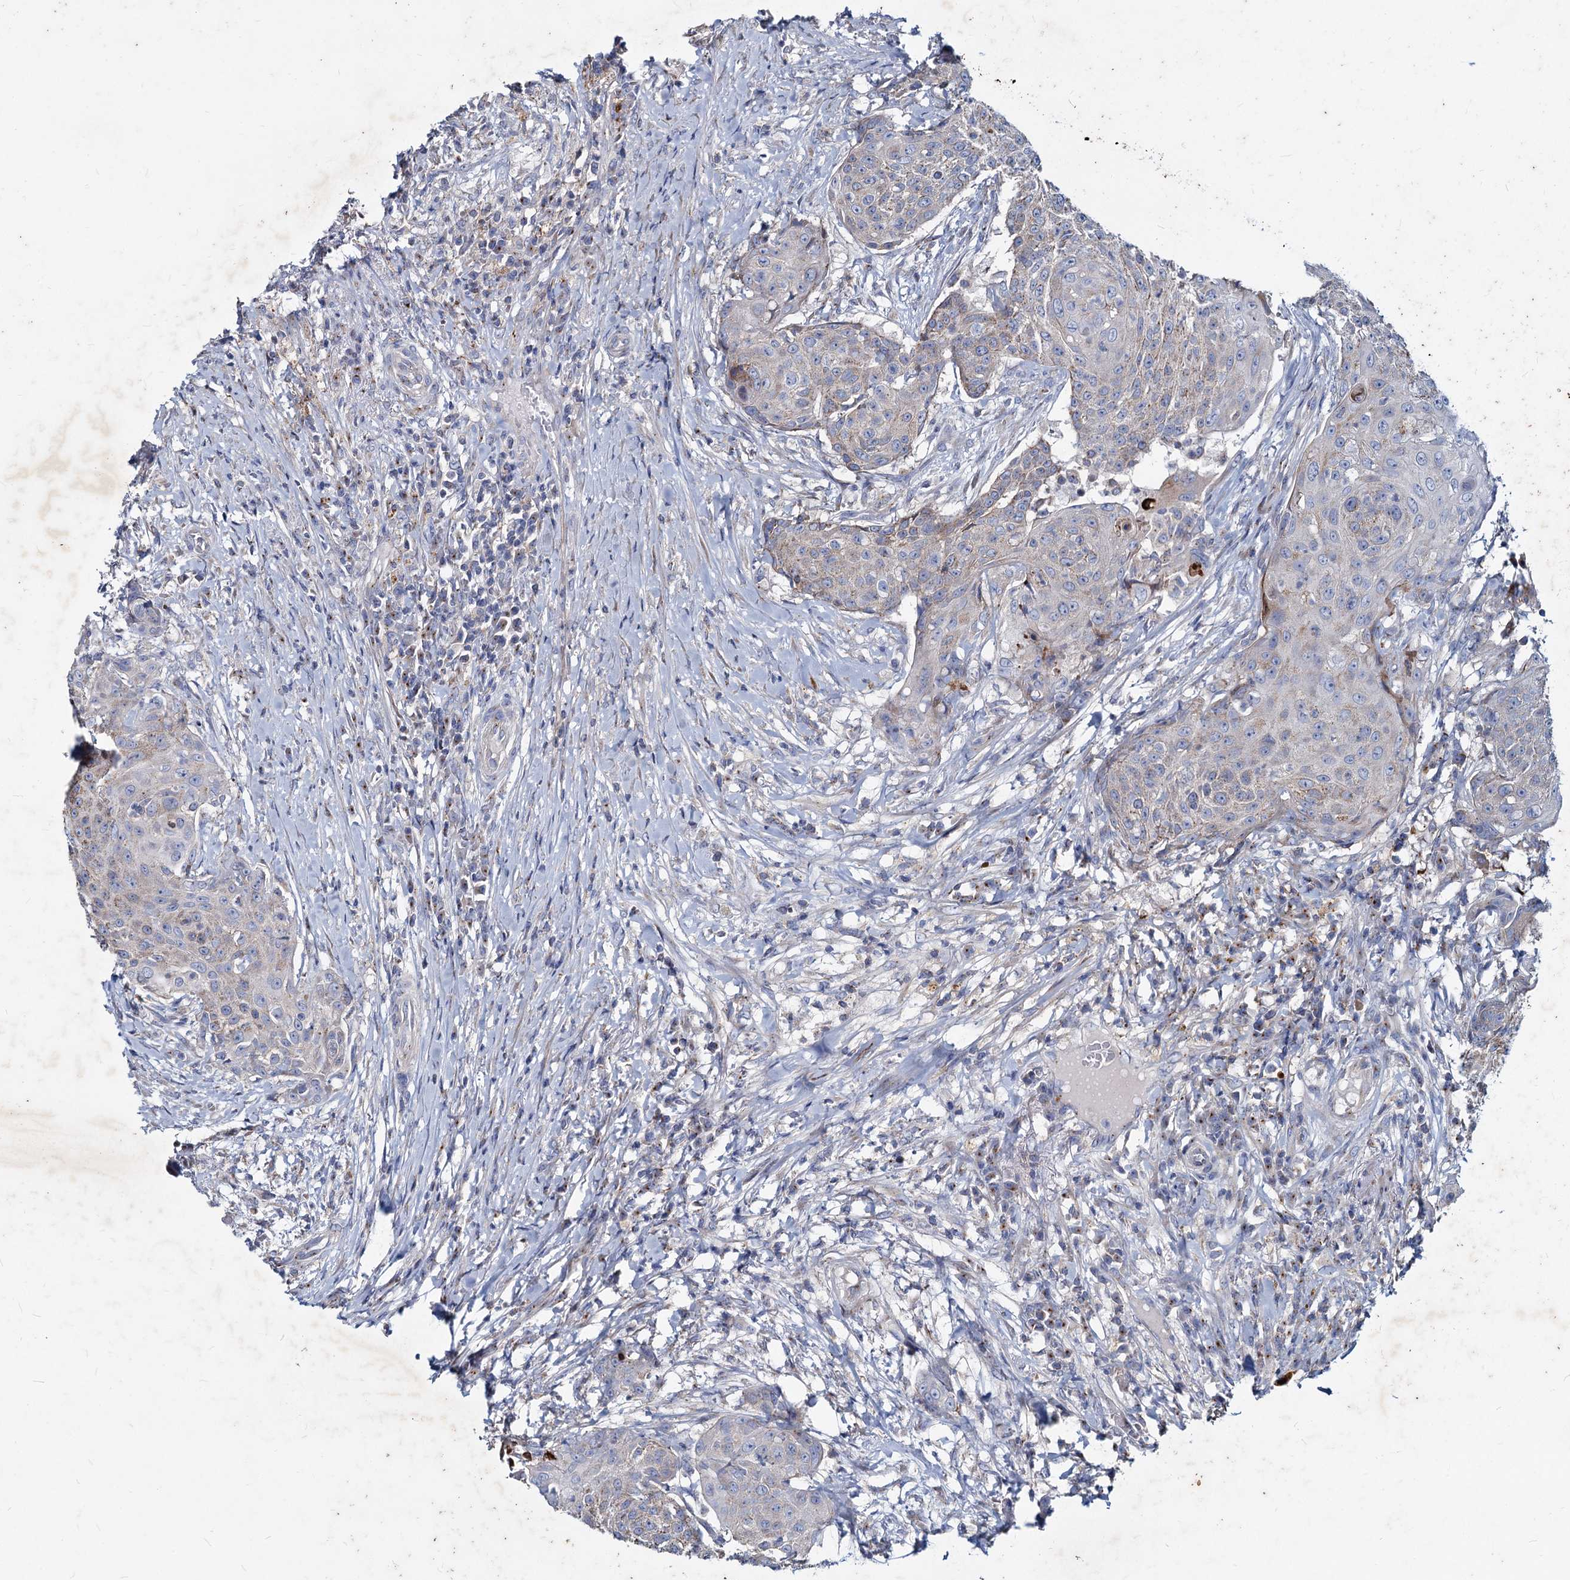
{"staining": {"intensity": "moderate", "quantity": "25%-75%", "location": "cytoplasmic/membranous"}, "tissue": "urothelial cancer", "cell_type": "Tumor cells", "image_type": "cancer", "snomed": [{"axis": "morphology", "description": "Urothelial carcinoma, High grade"}, {"axis": "topography", "description": "Urinary bladder"}], "caption": "Protein analysis of urothelial carcinoma (high-grade) tissue exhibits moderate cytoplasmic/membranous expression in approximately 25%-75% of tumor cells. The staining was performed using DAB to visualize the protein expression in brown, while the nuclei were stained in blue with hematoxylin (Magnification: 20x).", "gene": "AGBL4", "patient": {"sex": "female", "age": 63}}